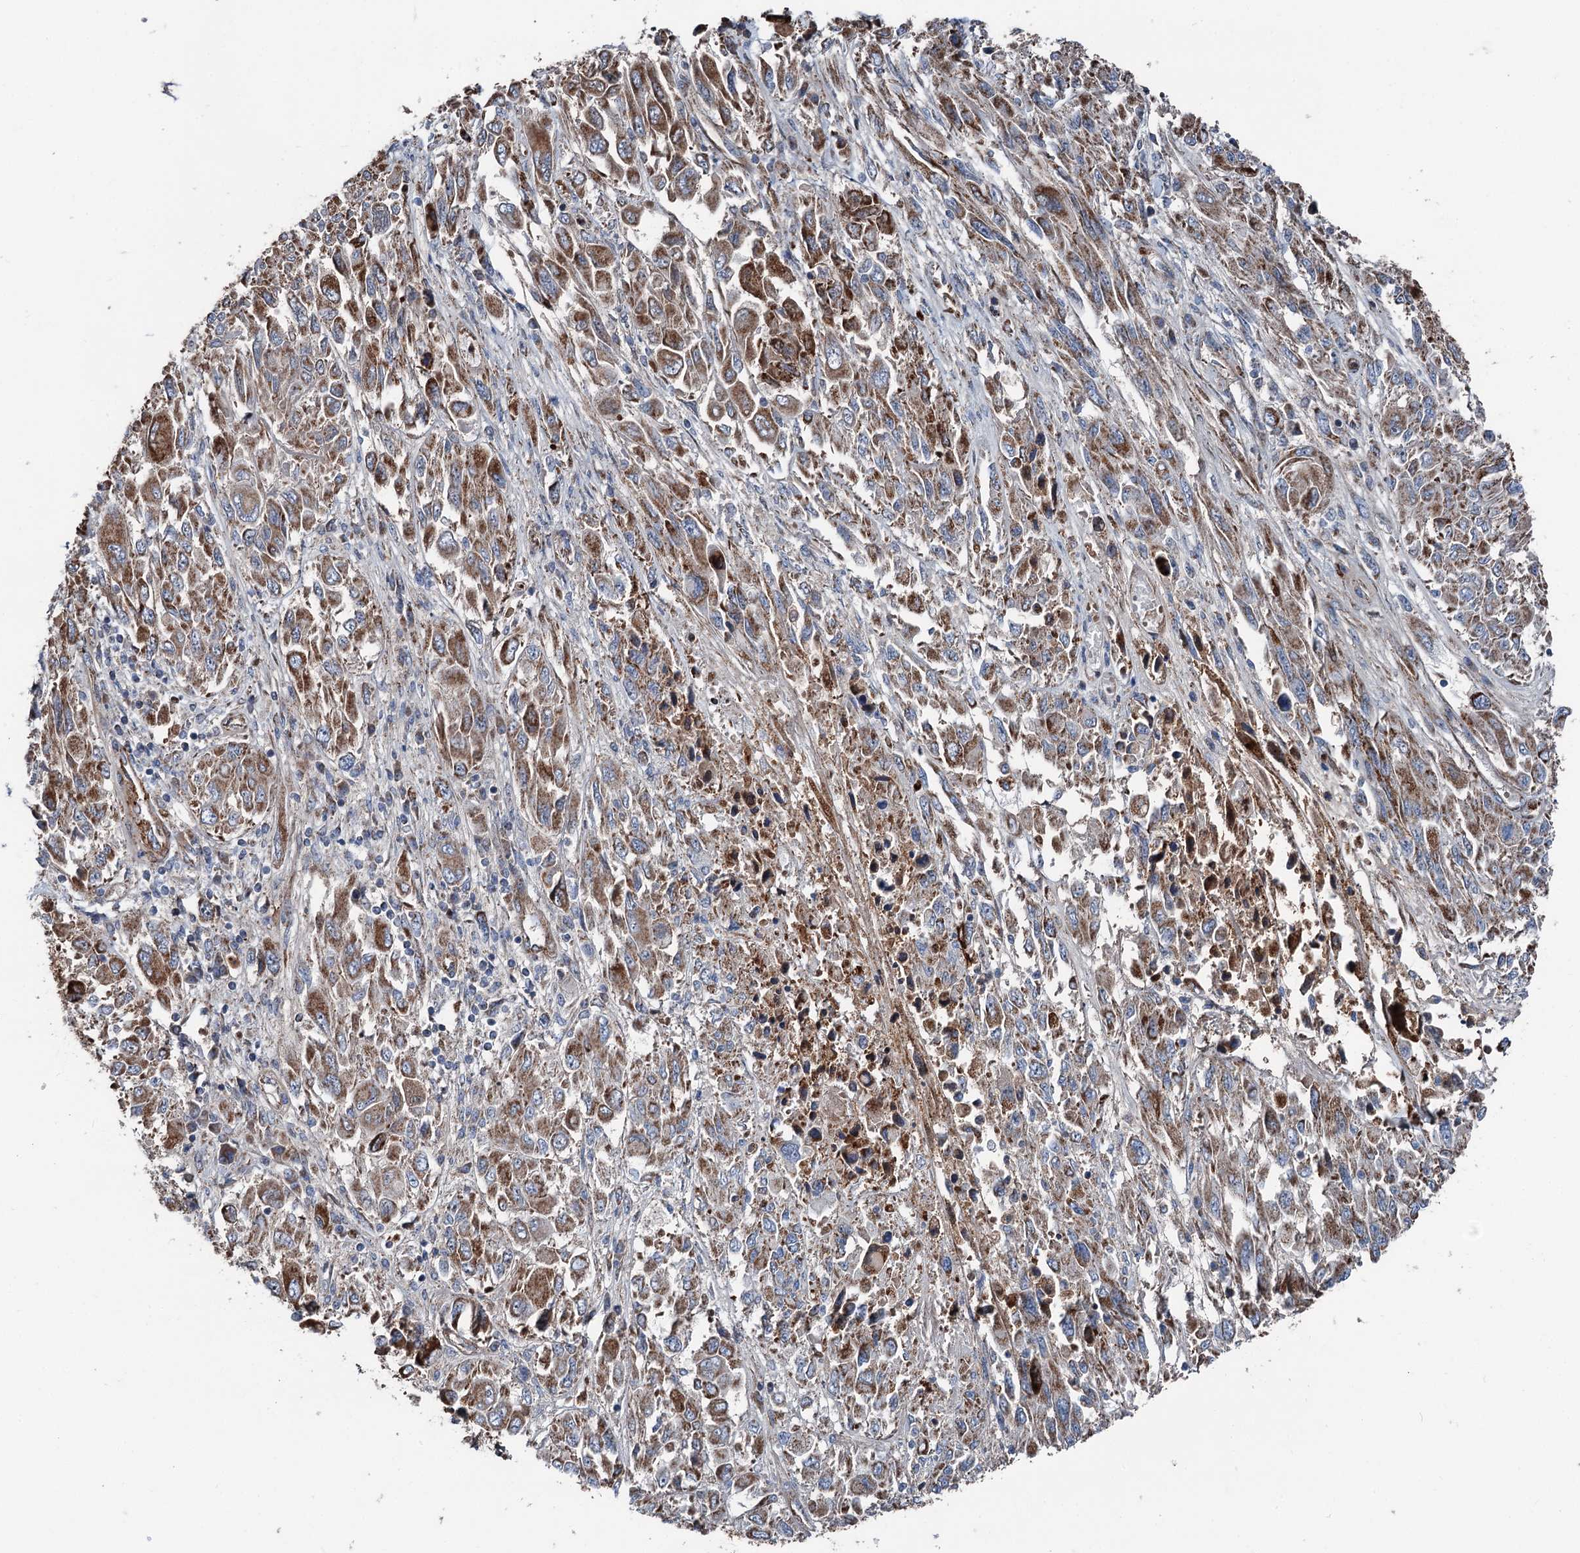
{"staining": {"intensity": "moderate", "quantity": ">75%", "location": "cytoplasmic/membranous"}, "tissue": "melanoma", "cell_type": "Tumor cells", "image_type": "cancer", "snomed": [{"axis": "morphology", "description": "Malignant melanoma, NOS"}, {"axis": "topography", "description": "Skin"}], "caption": "Immunohistochemical staining of human malignant melanoma demonstrates medium levels of moderate cytoplasmic/membranous staining in approximately >75% of tumor cells. (IHC, brightfield microscopy, high magnification).", "gene": "DDIAS", "patient": {"sex": "female", "age": 91}}